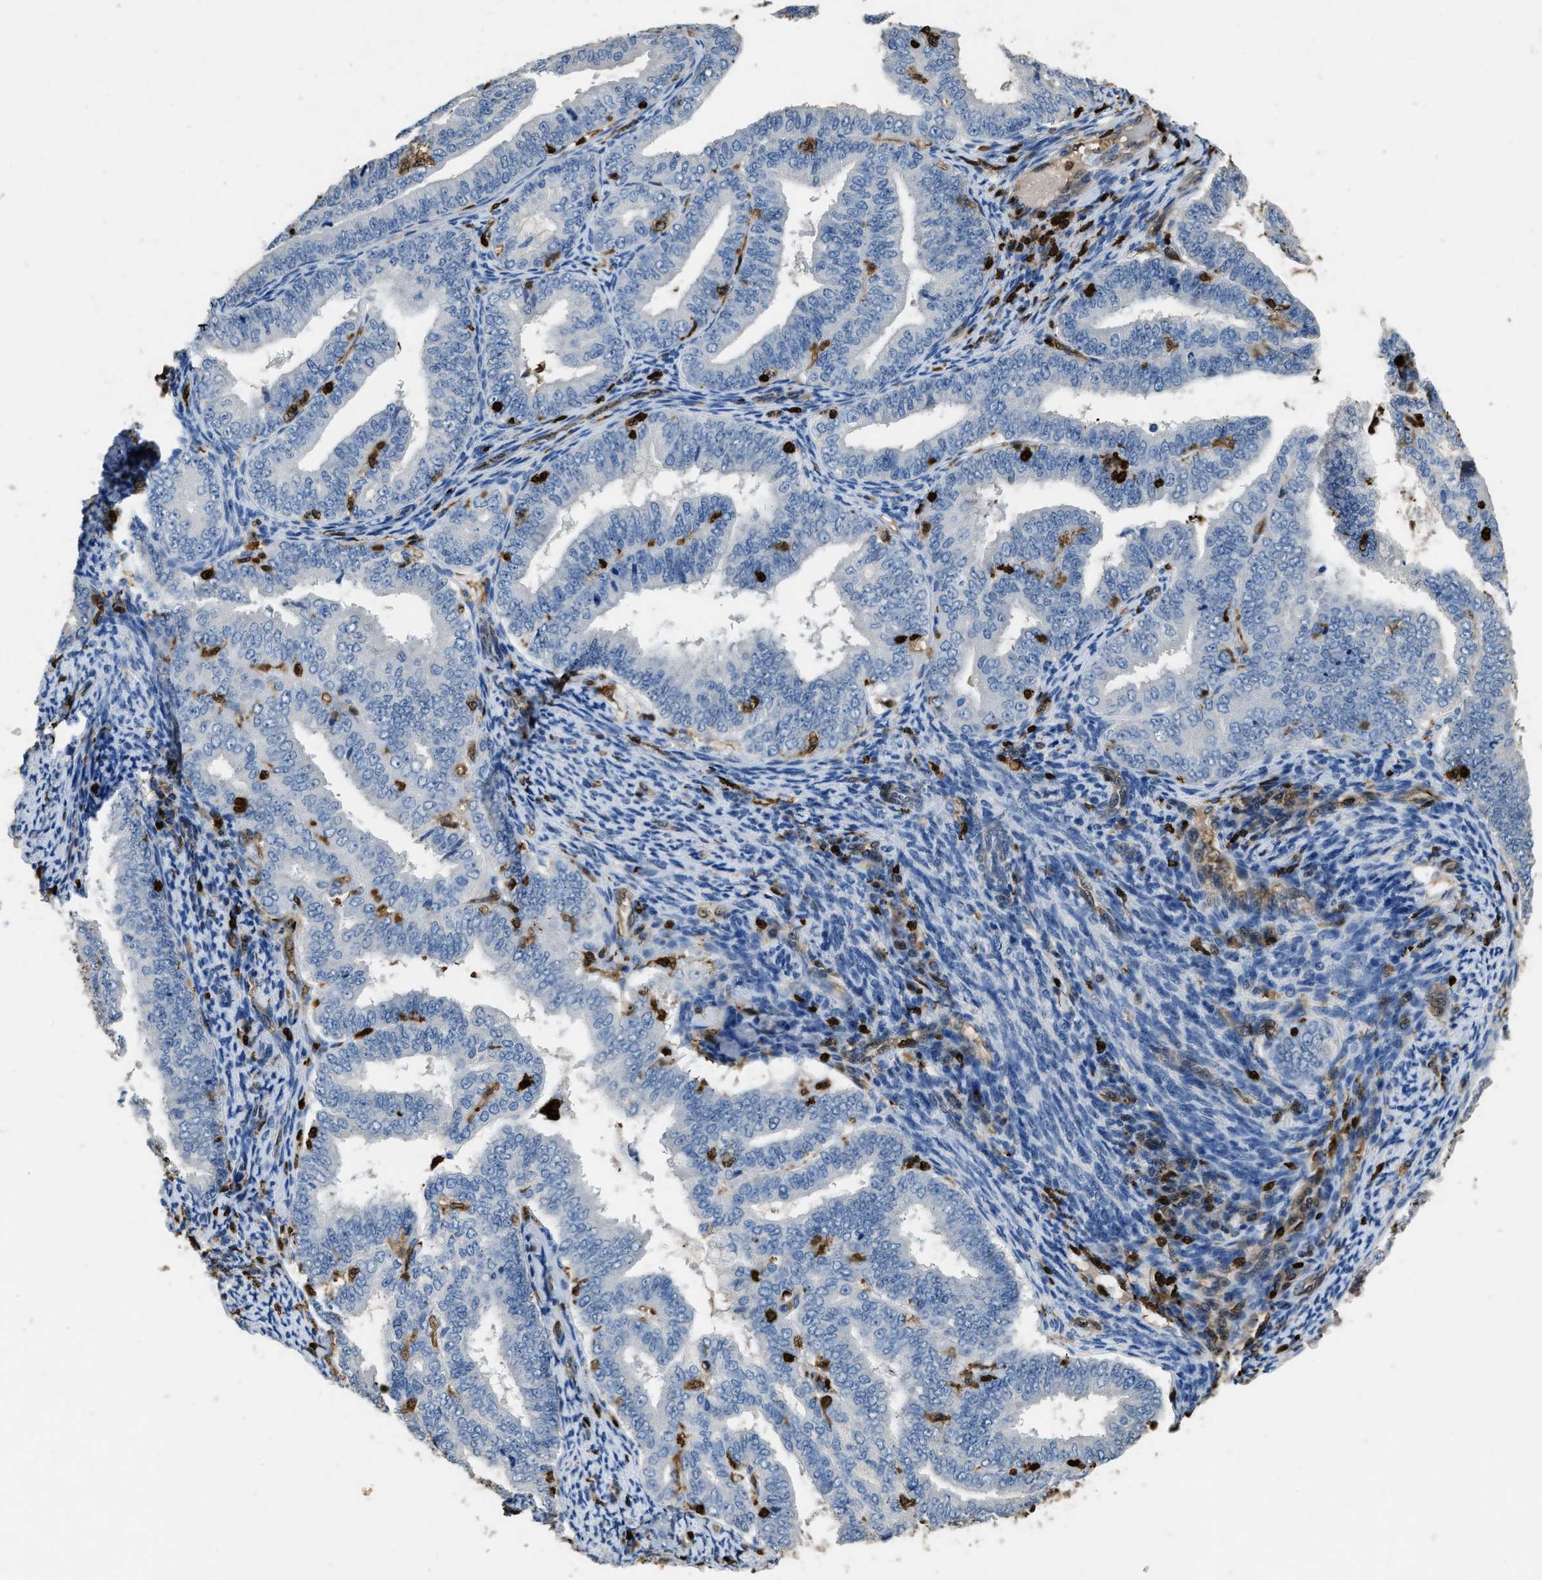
{"staining": {"intensity": "negative", "quantity": "none", "location": "none"}, "tissue": "endometrial cancer", "cell_type": "Tumor cells", "image_type": "cancer", "snomed": [{"axis": "morphology", "description": "Adenocarcinoma, NOS"}, {"axis": "topography", "description": "Endometrium"}], "caption": "An IHC histopathology image of endometrial cancer (adenocarcinoma) is shown. There is no staining in tumor cells of endometrial cancer (adenocarcinoma).", "gene": "ARHGDIB", "patient": {"sex": "female", "age": 63}}